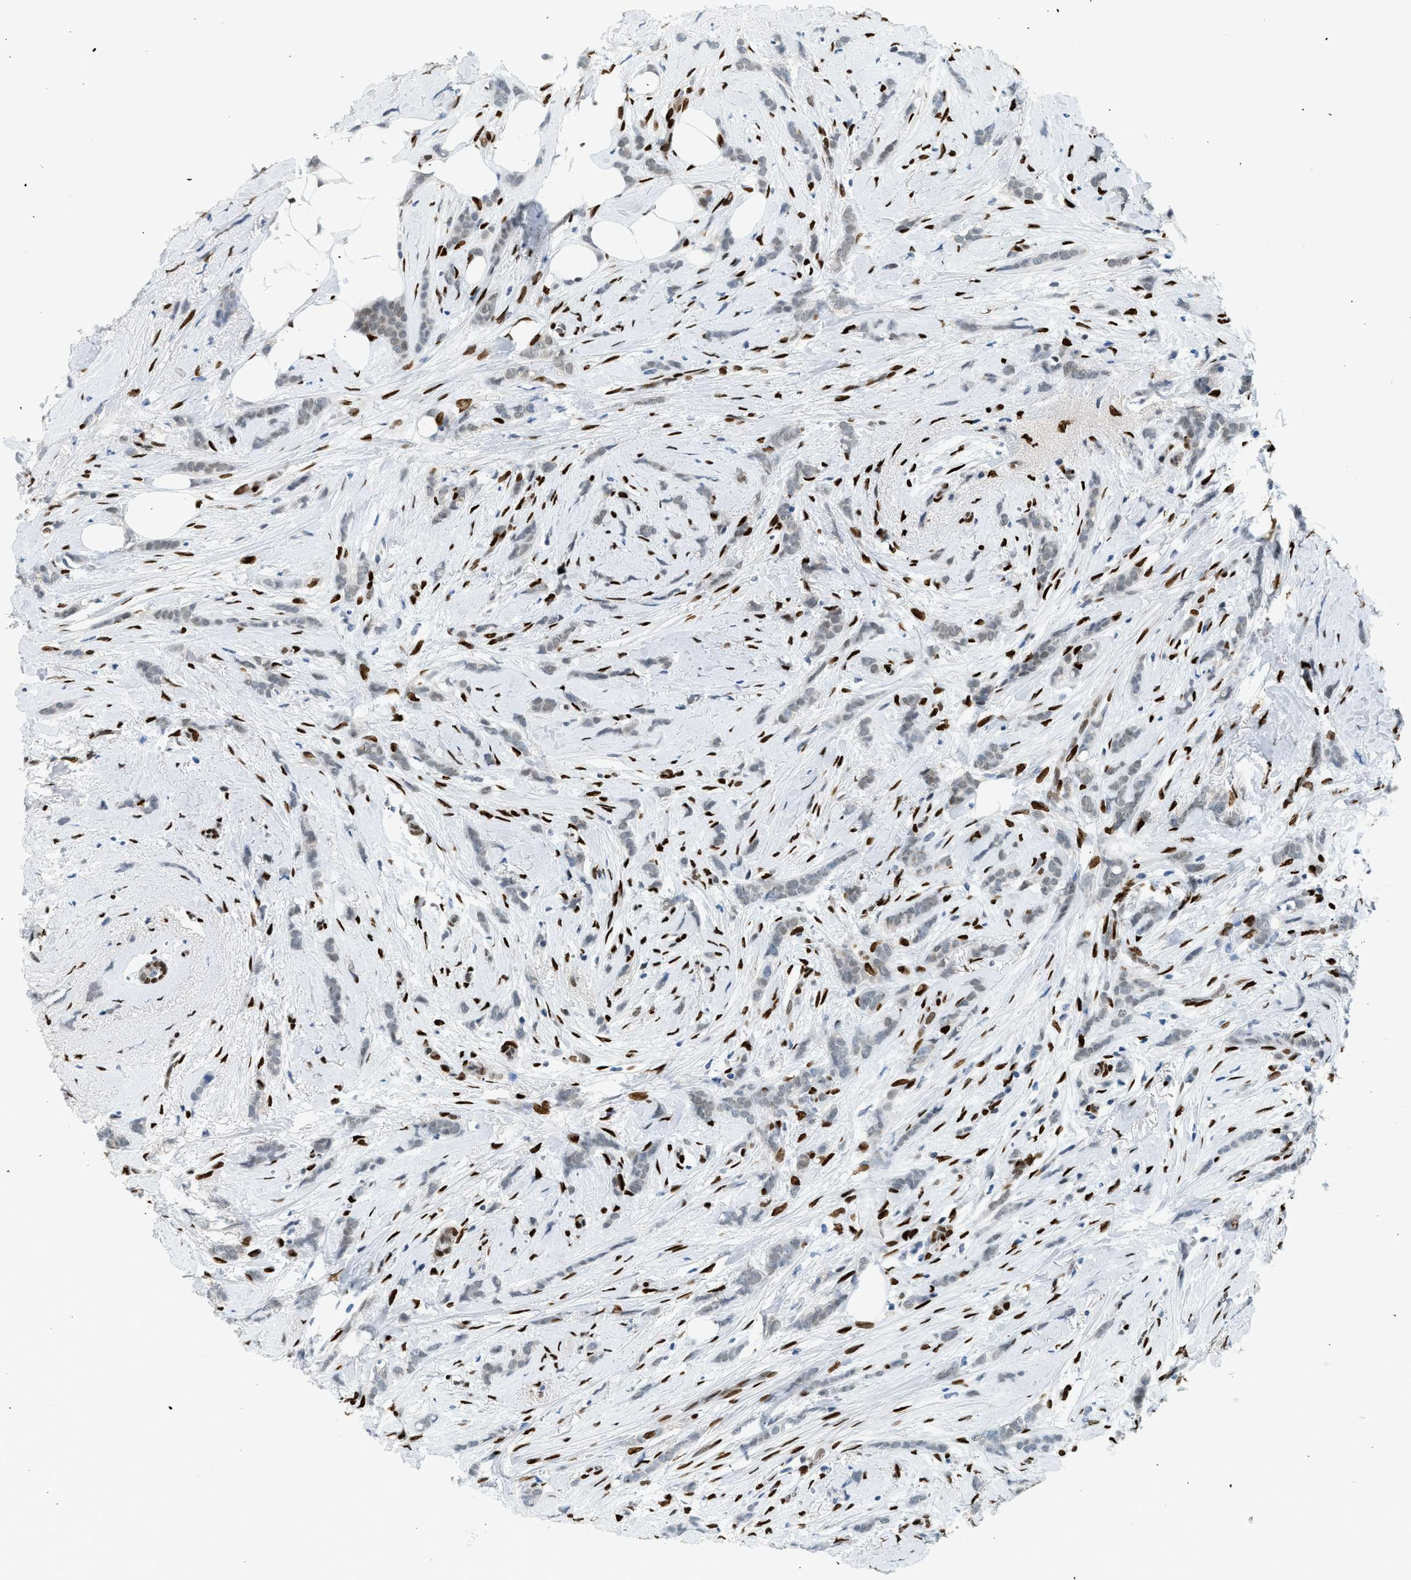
{"staining": {"intensity": "weak", "quantity": "<25%", "location": "nuclear"}, "tissue": "breast cancer", "cell_type": "Tumor cells", "image_type": "cancer", "snomed": [{"axis": "morphology", "description": "Lobular carcinoma, in situ"}, {"axis": "morphology", "description": "Lobular carcinoma"}, {"axis": "topography", "description": "Breast"}], "caption": "High power microscopy micrograph of an immunohistochemistry micrograph of breast cancer (lobular carcinoma in situ), revealing no significant staining in tumor cells.", "gene": "ZBTB20", "patient": {"sex": "female", "age": 41}}